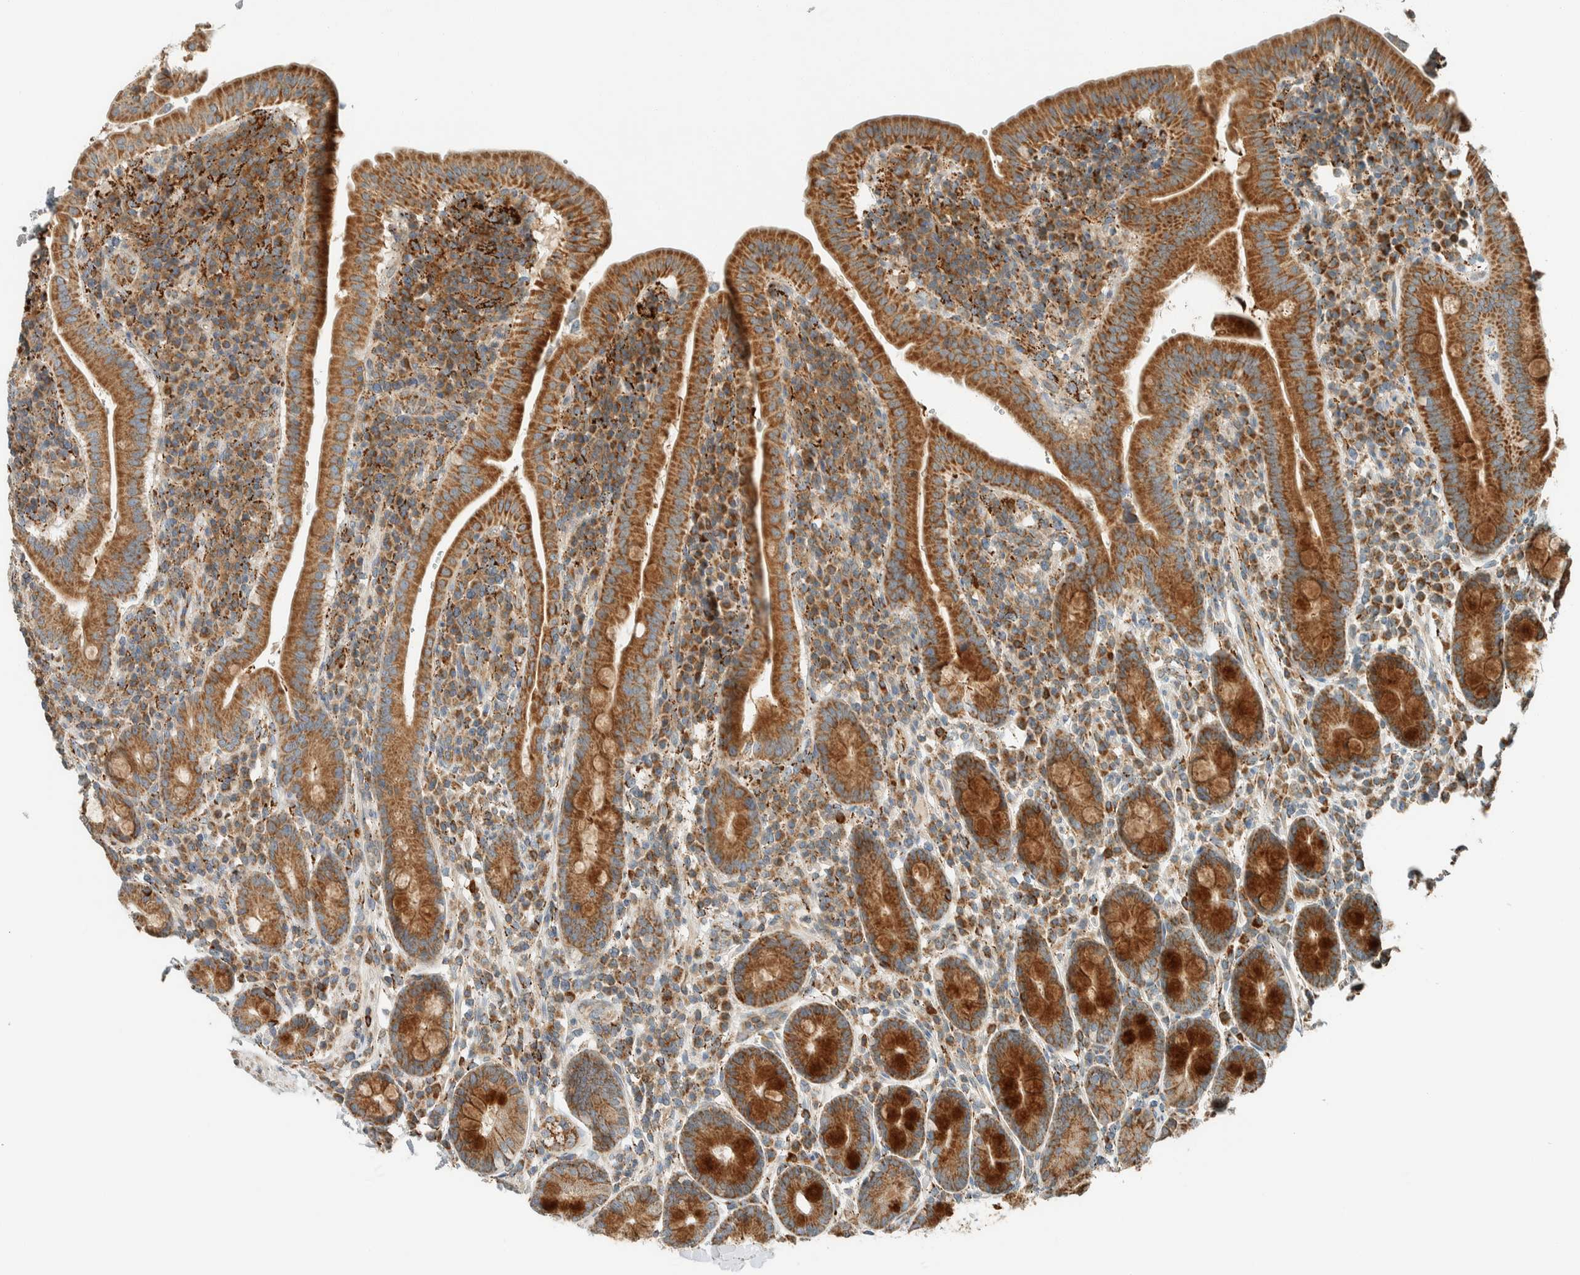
{"staining": {"intensity": "strong", "quantity": ">75%", "location": "cytoplasmic/membranous"}, "tissue": "duodenum", "cell_type": "Glandular cells", "image_type": "normal", "snomed": [{"axis": "morphology", "description": "Normal tissue, NOS"}, {"axis": "morphology", "description": "Adenocarcinoma, NOS"}, {"axis": "topography", "description": "Pancreas"}, {"axis": "topography", "description": "Duodenum"}], "caption": "Brown immunohistochemical staining in unremarkable human duodenum exhibits strong cytoplasmic/membranous positivity in about >75% of glandular cells.", "gene": "SPAG5", "patient": {"sex": "male", "age": 50}}